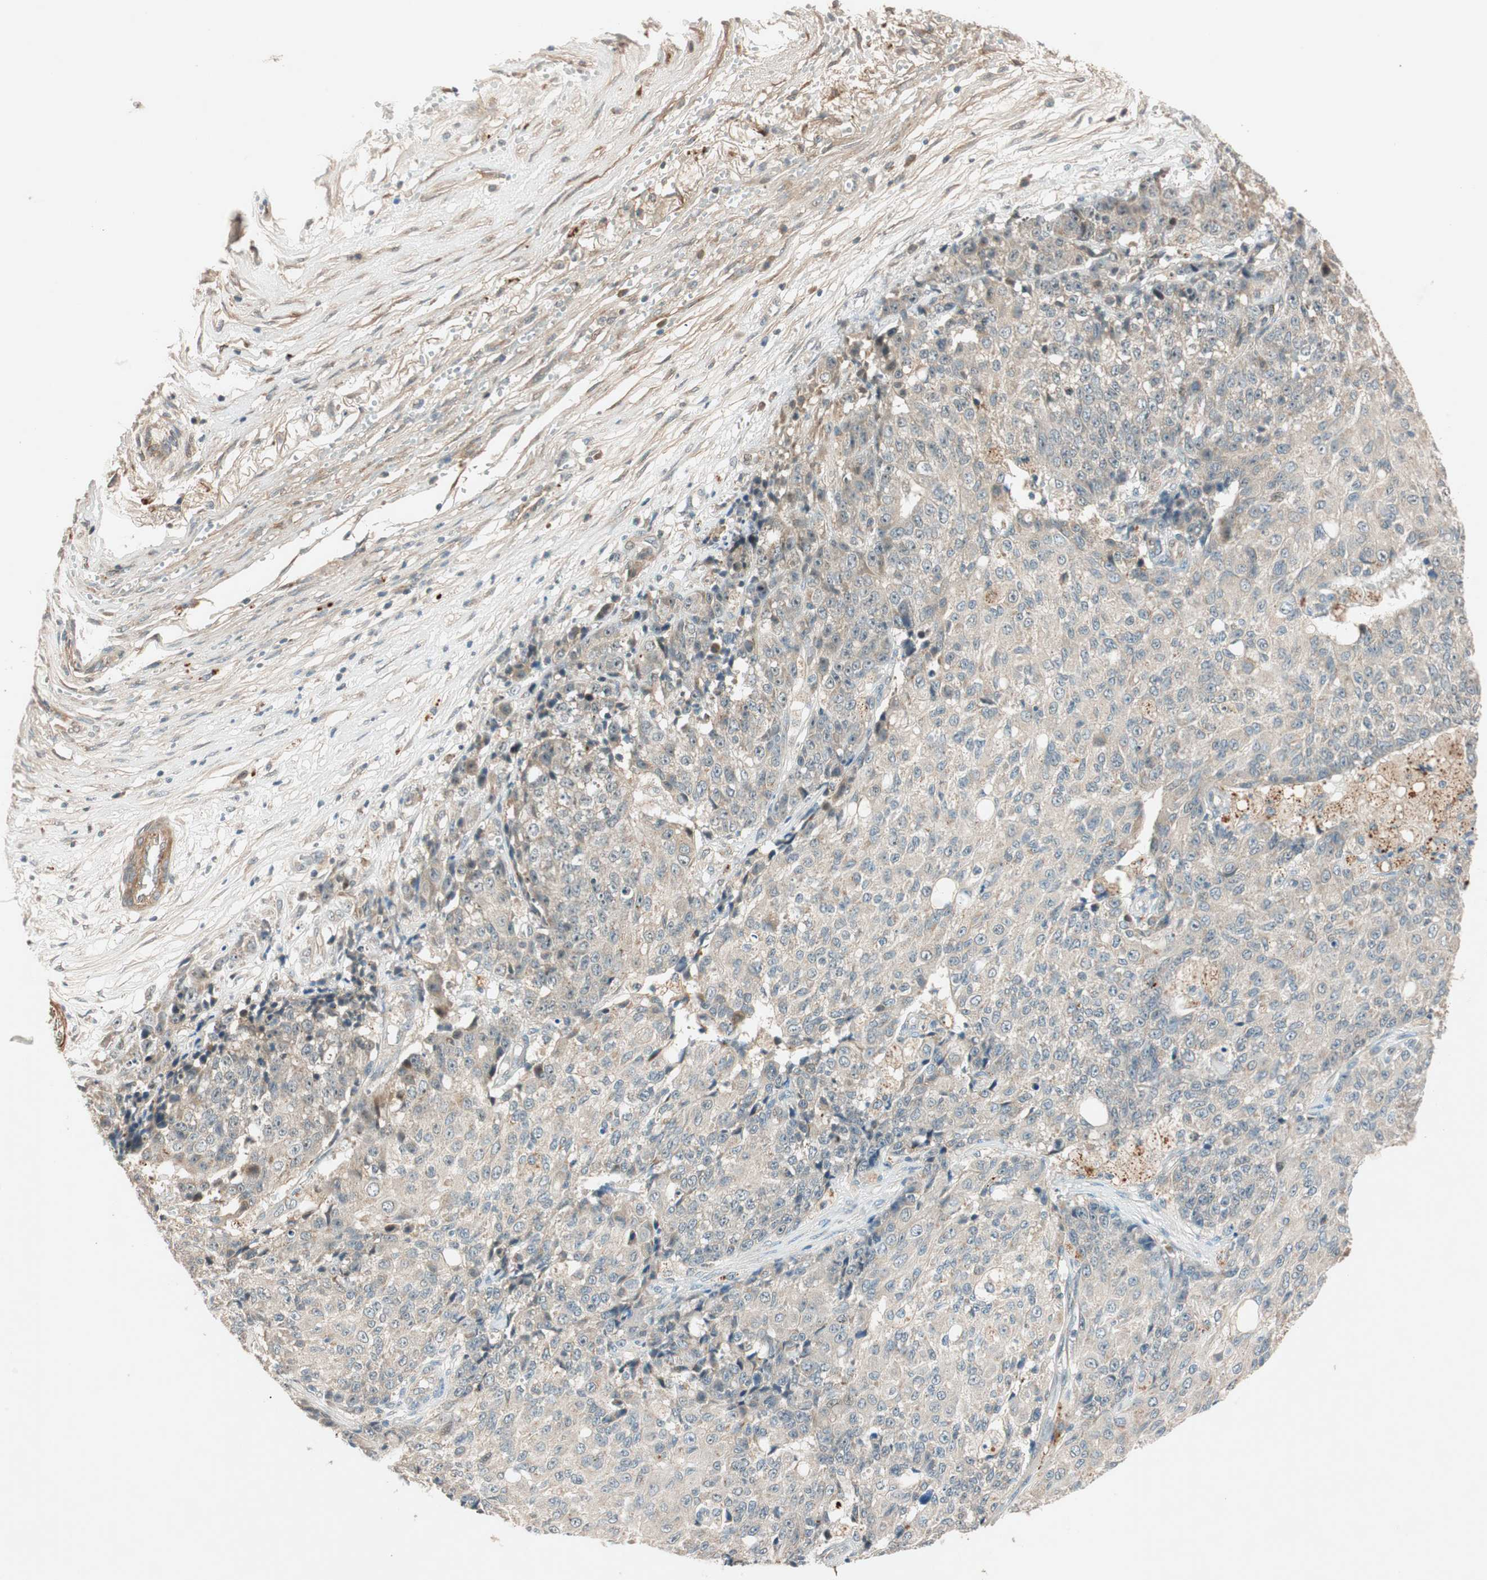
{"staining": {"intensity": "negative", "quantity": "none", "location": "none"}, "tissue": "ovarian cancer", "cell_type": "Tumor cells", "image_type": "cancer", "snomed": [{"axis": "morphology", "description": "Carcinoma, endometroid"}, {"axis": "topography", "description": "Ovary"}], "caption": "There is no significant expression in tumor cells of endometroid carcinoma (ovarian). Brightfield microscopy of immunohistochemistry stained with DAB (3,3'-diaminobenzidine) (brown) and hematoxylin (blue), captured at high magnification.", "gene": "EPHA6", "patient": {"sex": "female", "age": 42}}